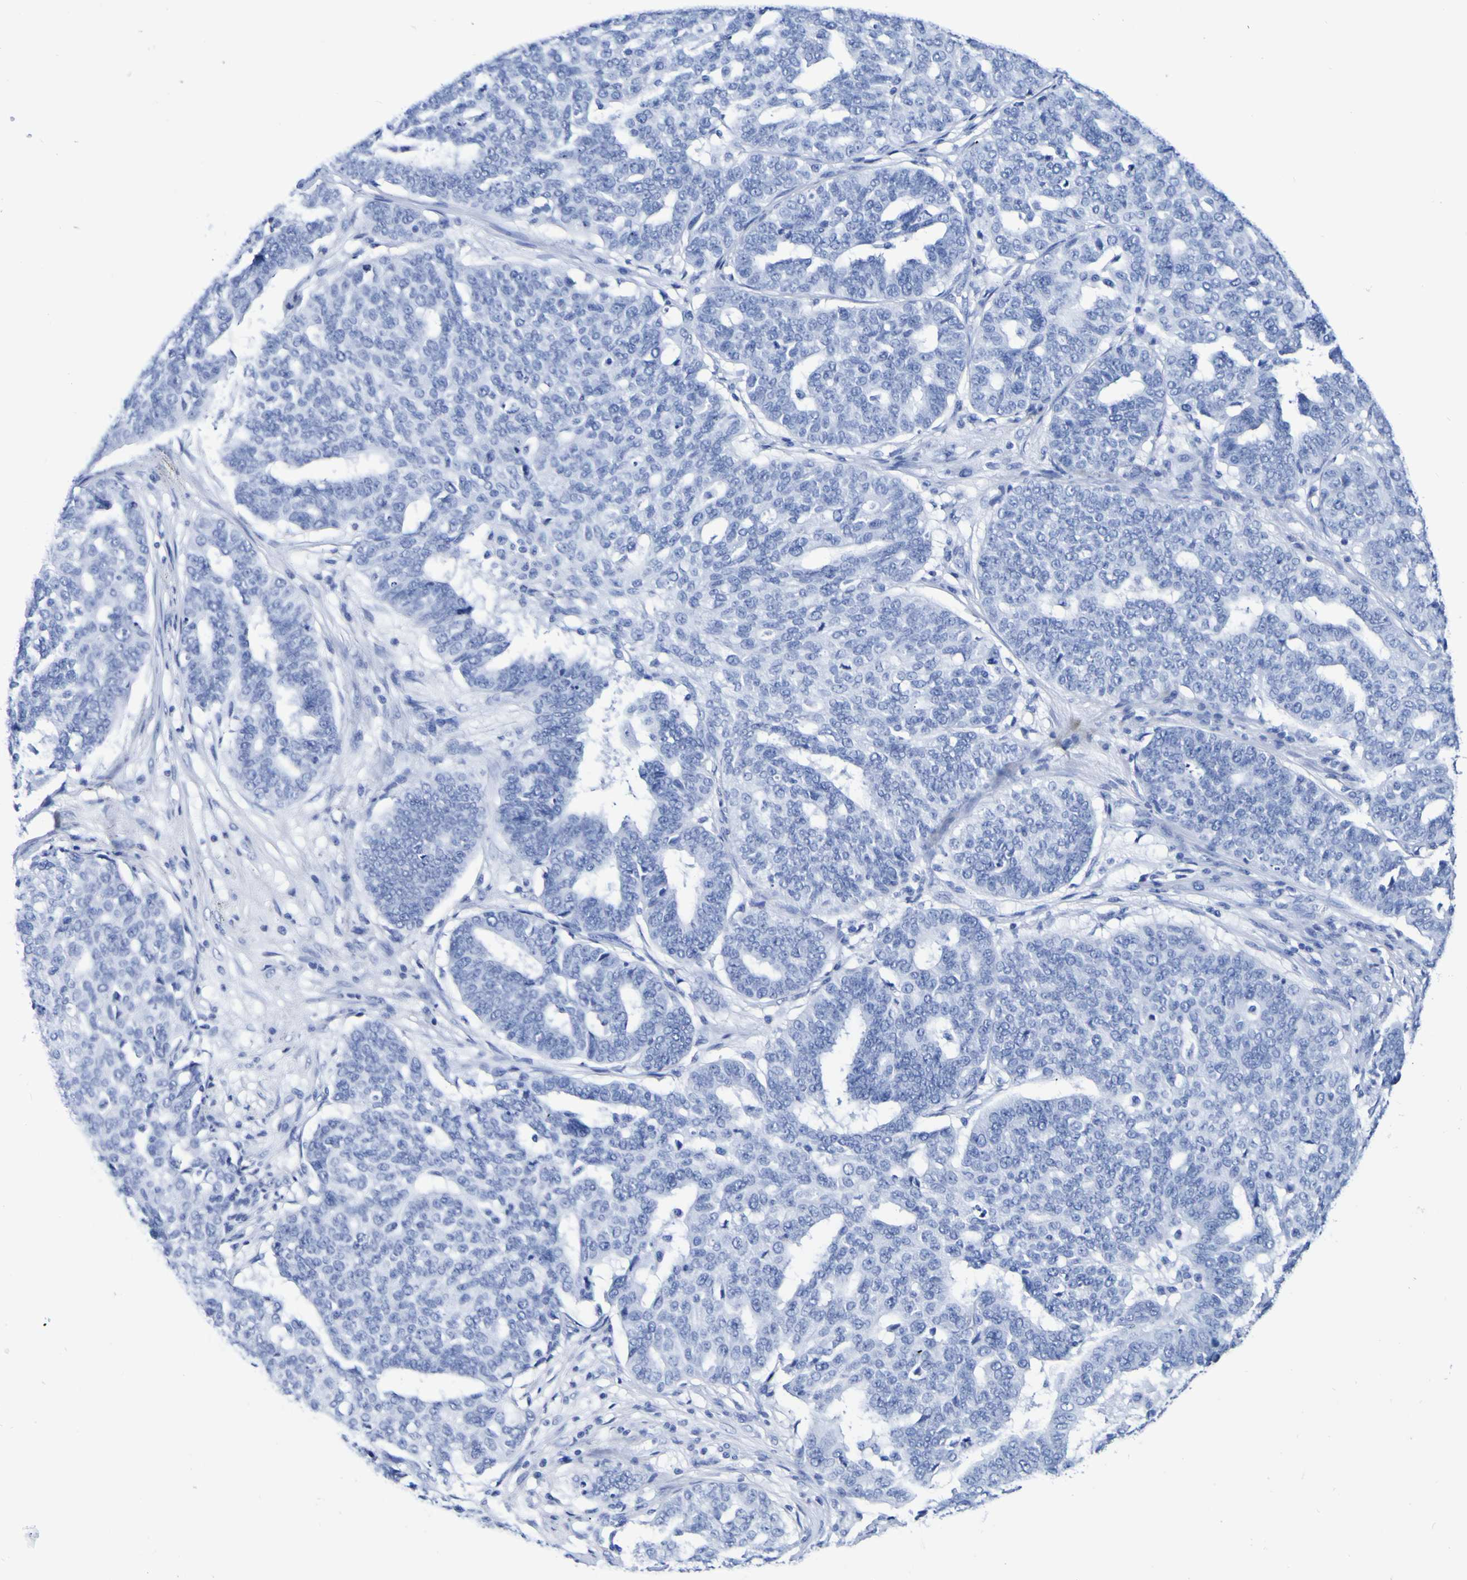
{"staining": {"intensity": "negative", "quantity": "none", "location": "none"}, "tissue": "ovarian cancer", "cell_type": "Tumor cells", "image_type": "cancer", "snomed": [{"axis": "morphology", "description": "Cystadenocarcinoma, serous, NOS"}, {"axis": "topography", "description": "Ovary"}], "caption": "A histopathology image of ovarian cancer (serous cystadenocarcinoma) stained for a protein shows no brown staining in tumor cells.", "gene": "DPEP1", "patient": {"sex": "female", "age": 59}}